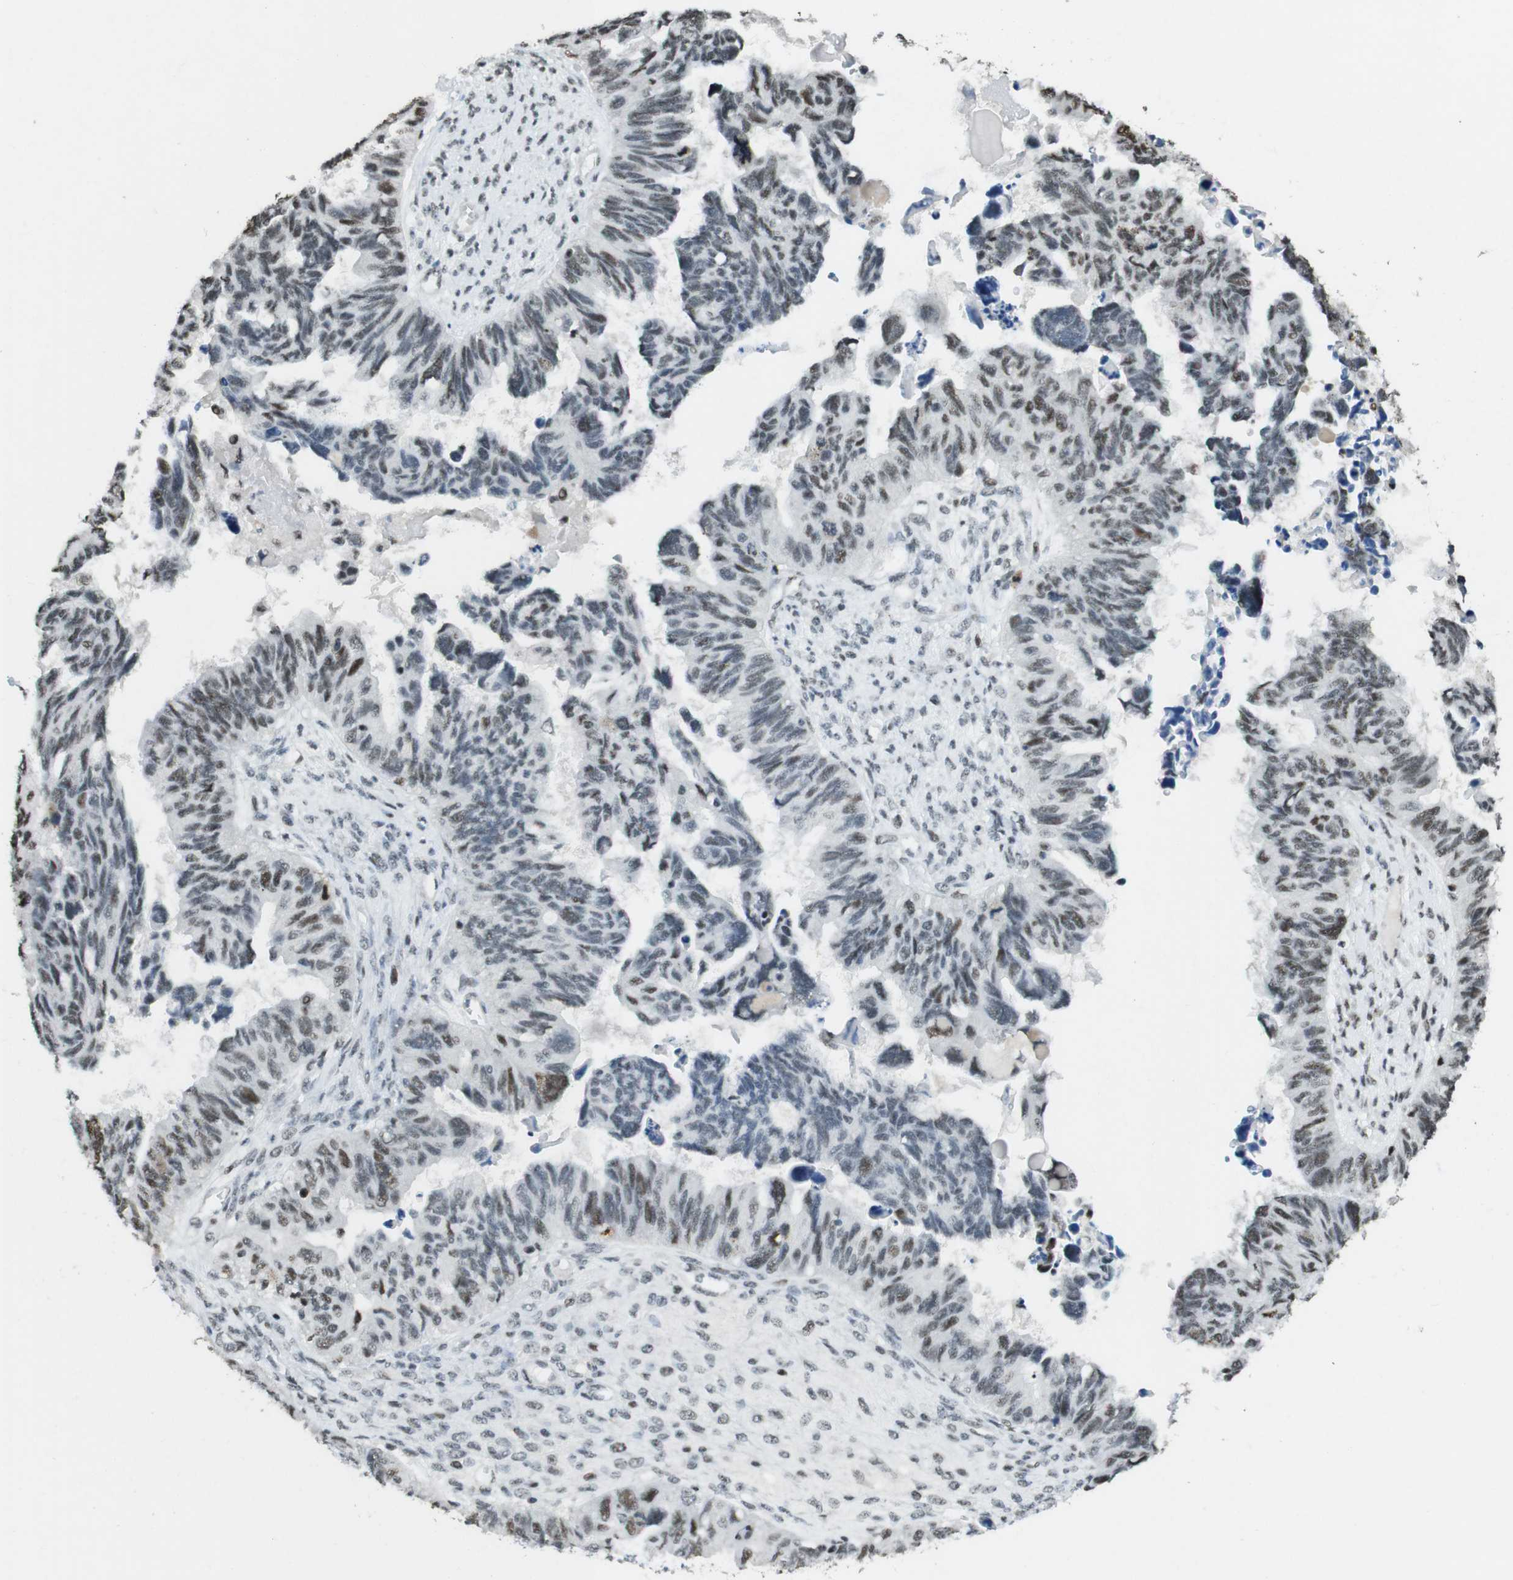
{"staining": {"intensity": "moderate", "quantity": "25%-75%", "location": "nuclear"}, "tissue": "ovarian cancer", "cell_type": "Tumor cells", "image_type": "cancer", "snomed": [{"axis": "morphology", "description": "Cystadenocarcinoma, serous, NOS"}, {"axis": "topography", "description": "Ovary"}], "caption": "This is a micrograph of immunohistochemistry (IHC) staining of ovarian serous cystadenocarcinoma, which shows moderate positivity in the nuclear of tumor cells.", "gene": "CSNK2B", "patient": {"sex": "female", "age": 79}}